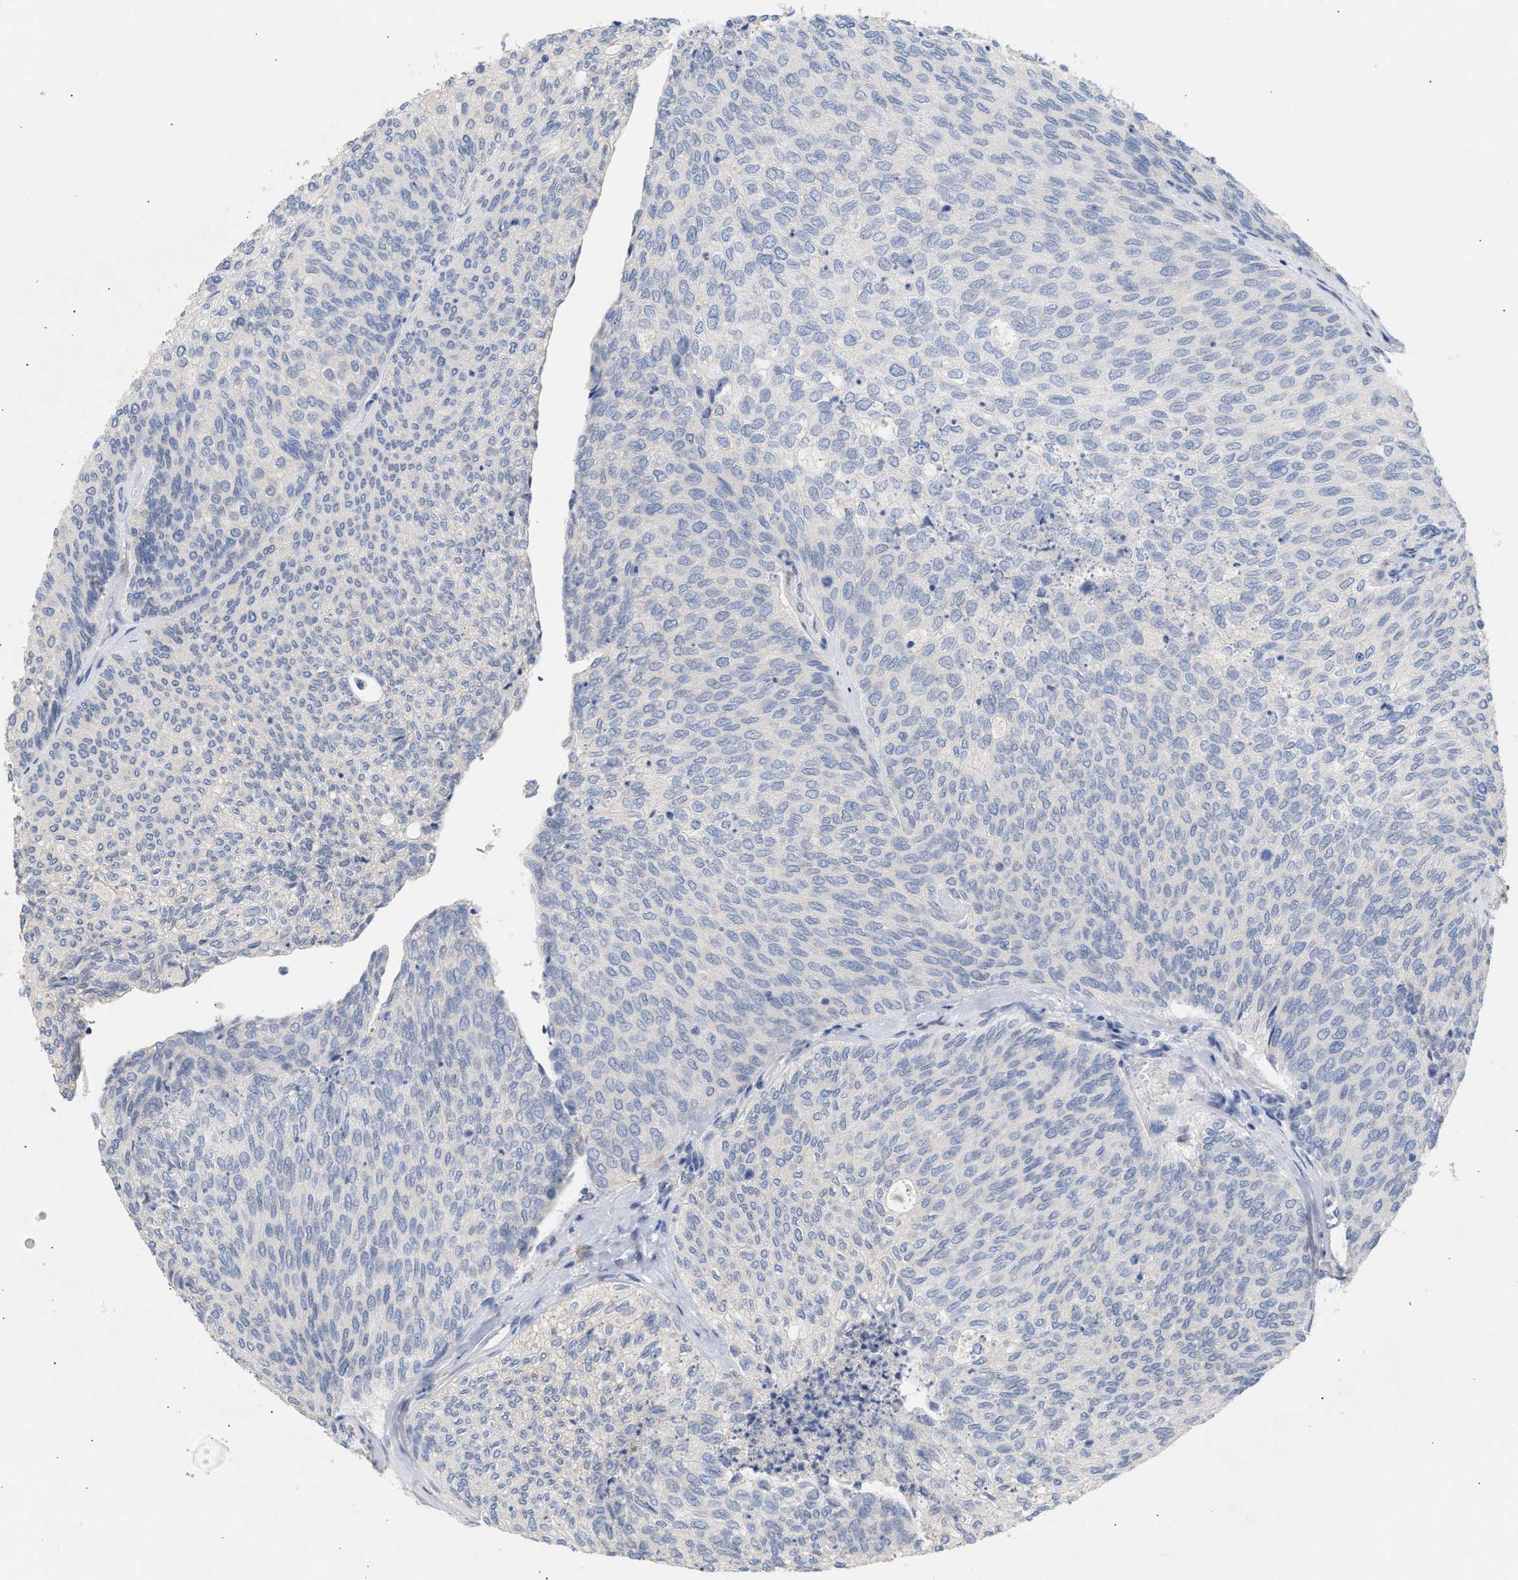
{"staining": {"intensity": "negative", "quantity": "none", "location": "none"}, "tissue": "urothelial cancer", "cell_type": "Tumor cells", "image_type": "cancer", "snomed": [{"axis": "morphology", "description": "Urothelial carcinoma, Low grade"}, {"axis": "topography", "description": "Urinary bladder"}], "caption": "A micrograph of human urothelial cancer is negative for staining in tumor cells.", "gene": "SELENOM", "patient": {"sex": "female", "age": 79}}